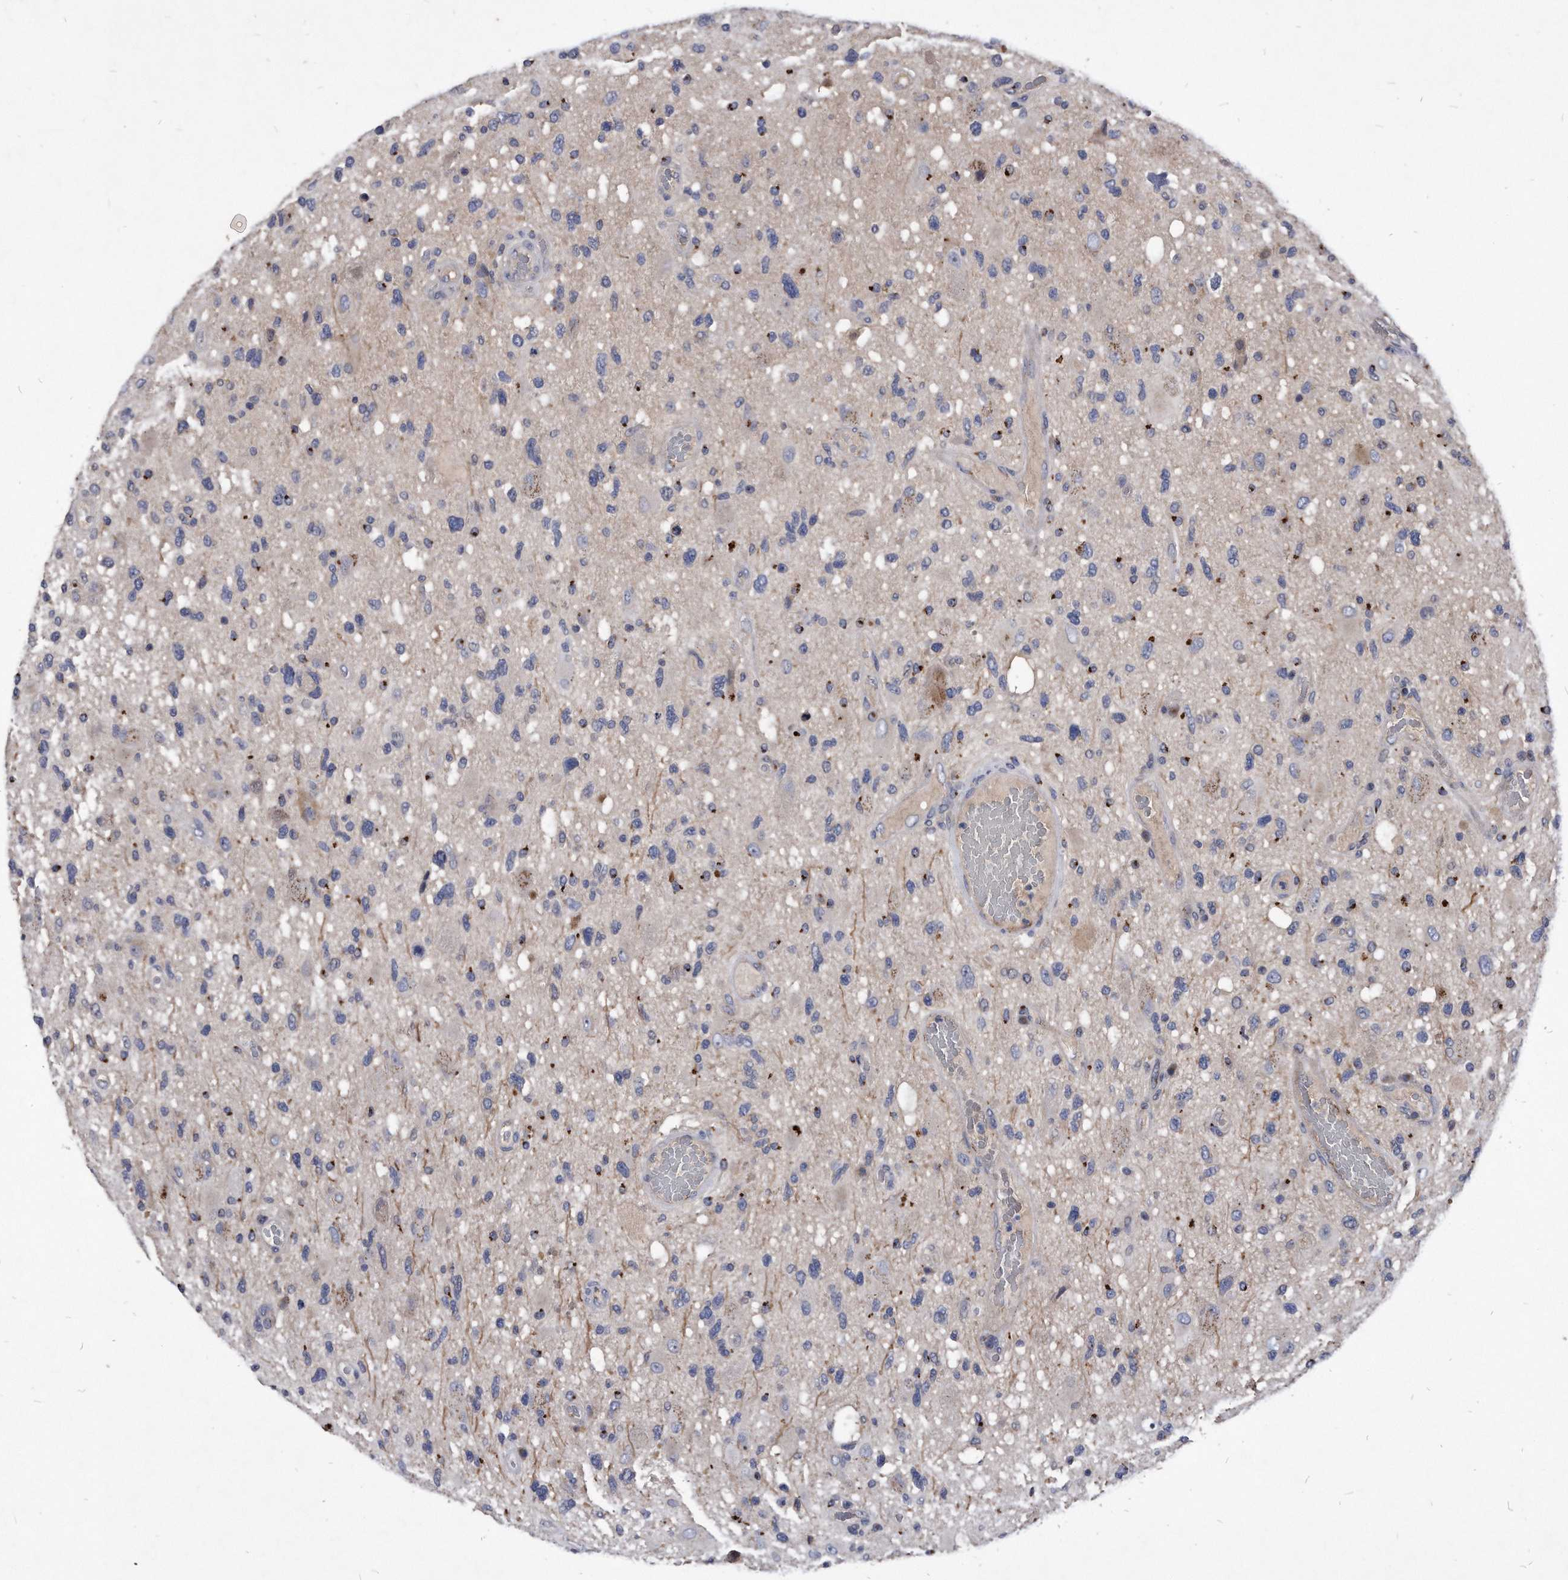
{"staining": {"intensity": "weak", "quantity": "<25%", "location": "cytoplasmic/membranous"}, "tissue": "glioma", "cell_type": "Tumor cells", "image_type": "cancer", "snomed": [{"axis": "morphology", "description": "Glioma, malignant, High grade"}, {"axis": "topography", "description": "Brain"}], "caption": "Tumor cells show no significant protein expression in malignant high-grade glioma.", "gene": "MGAT4A", "patient": {"sex": "male", "age": 33}}